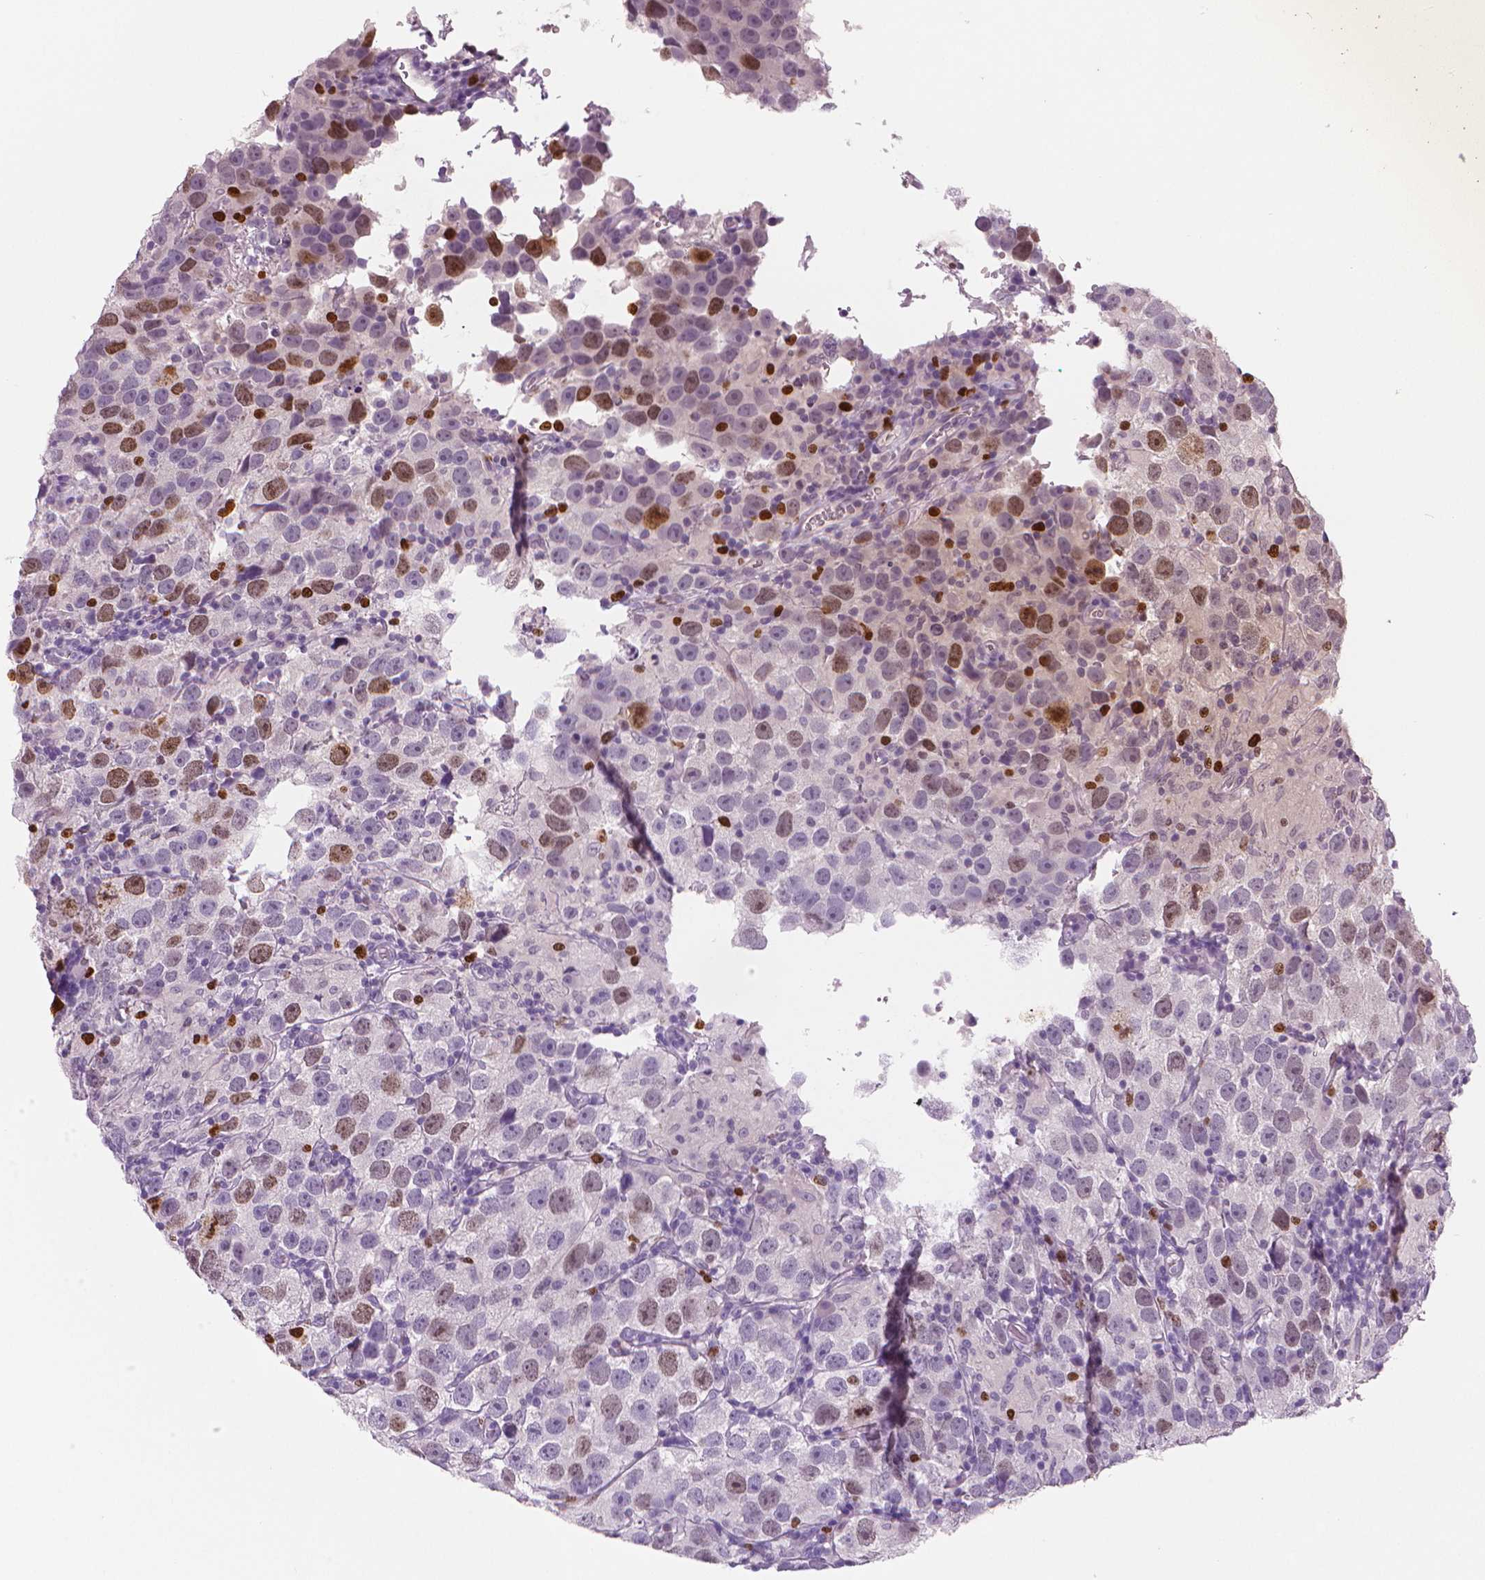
{"staining": {"intensity": "moderate", "quantity": "25%-75%", "location": "nuclear"}, "tissue": "testis cancer", "cell_type": "Tumor cells", "image_type": "cancer", "snomed": [{"axis": "morphology", "description": "Seminoma, NOS"}, {"axis": "topography", "description": "Testis"}], "caption": "There is medium levels of moderate nuclear expression in tumor cells of seminoma (testis), as demonstrated by immunohistochemical staining (brown color).", "gene": "MKI67", "patient": {"sex": "male", "age": 26}}